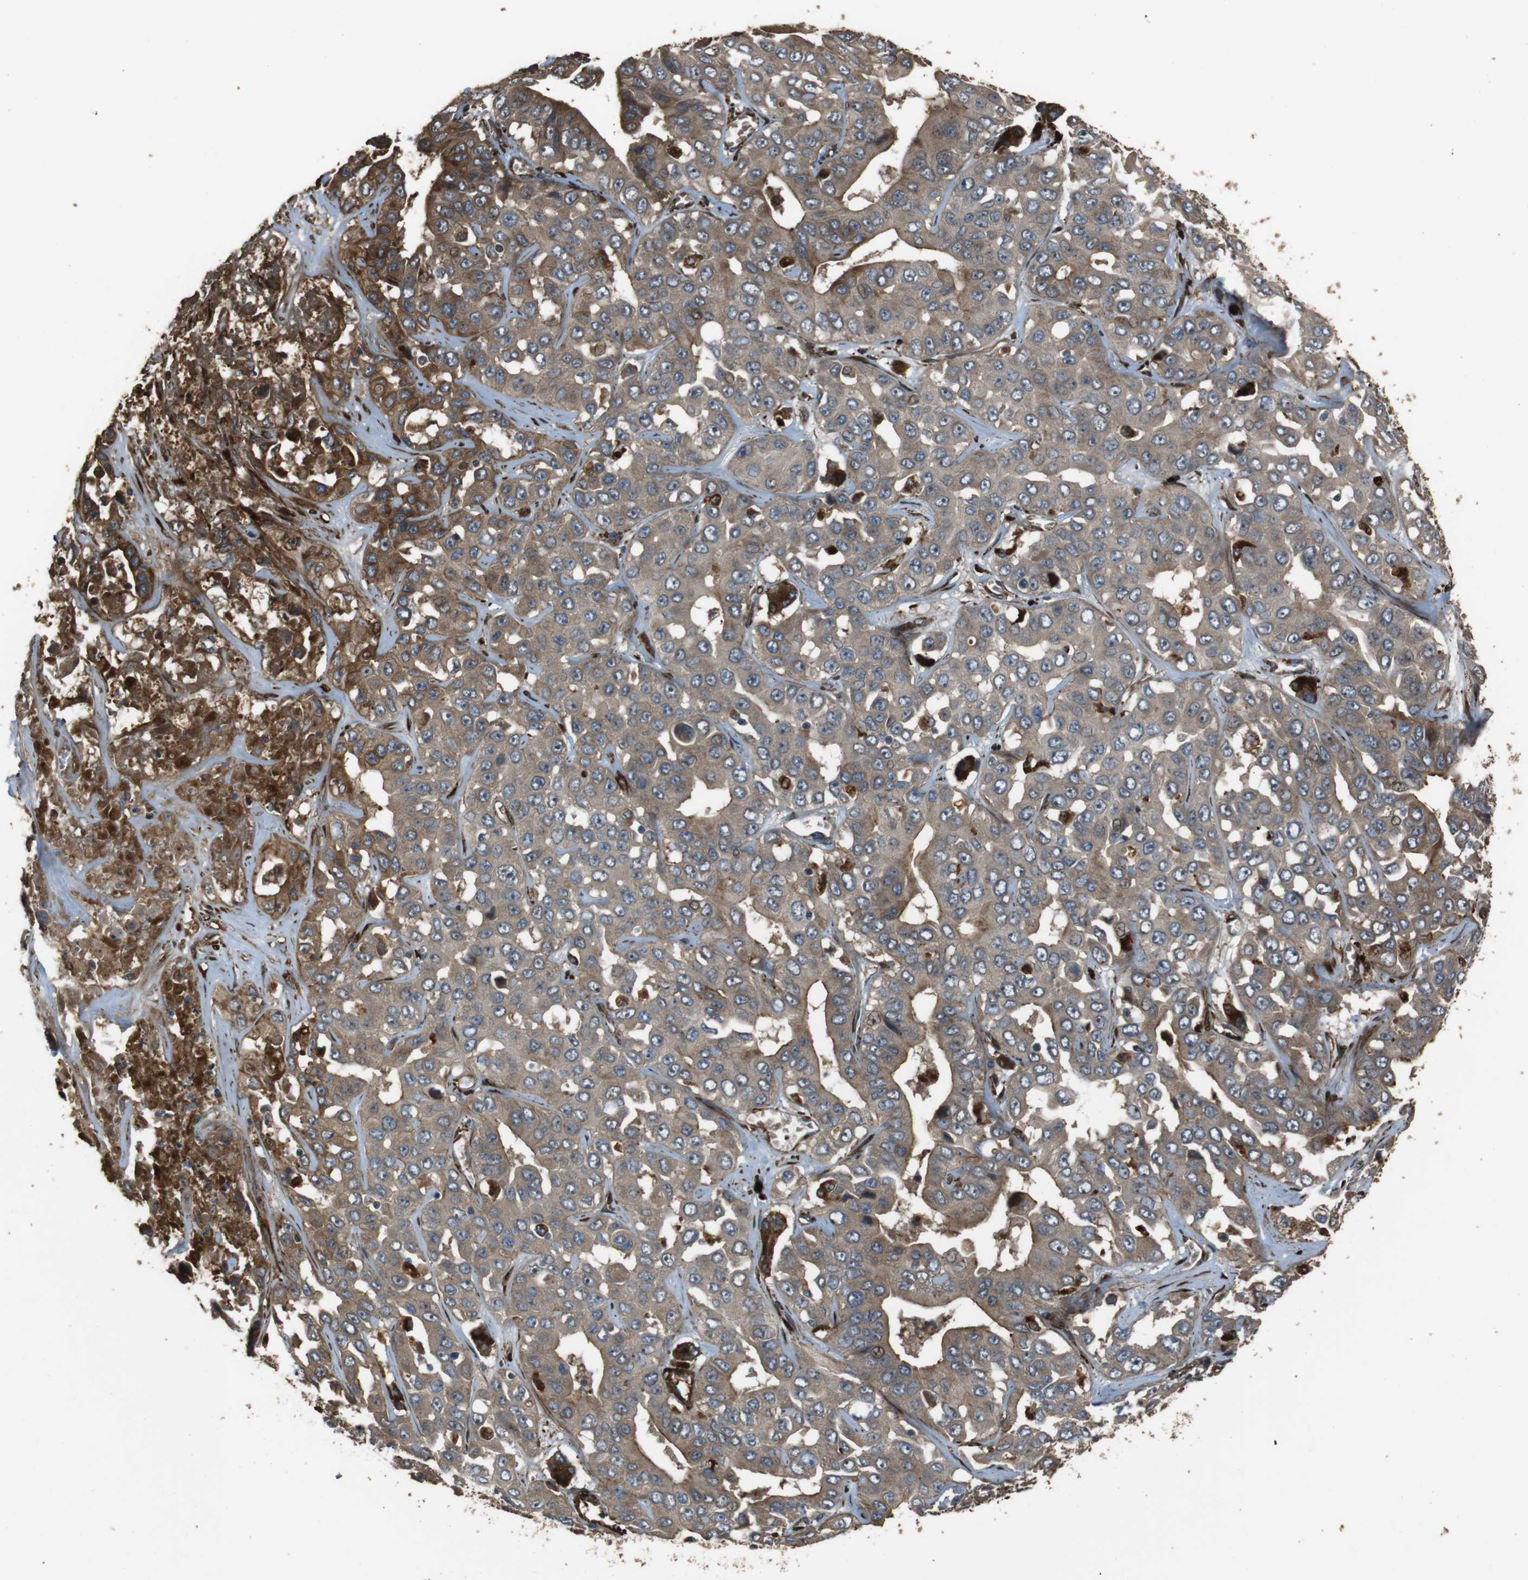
{"staining": {"intensity": "moderate", "quantity": ">75%", "location": "cytoplasmic/membranous"}, "tissue": "liver cancer", "cell_type": "Tumor cells", "image_type": "cancer", "snomed": [{"axis": "morphology", "description": "Cholangiocarcinoma"}, {"axis": "topography", "description": "Liver"}], "caption": "An immunohistochemistry histopathology image of tumor tissue is shown. Protein staining in brown shows moderate cytoplasmic/membranous positivity in liver cholangiocarcinoma within tumor cells. (Brightfield microscopy of DAB IHC at high magnification).", "gene": "MSRB3", "patient": {"sex": "female", "age": 52}}